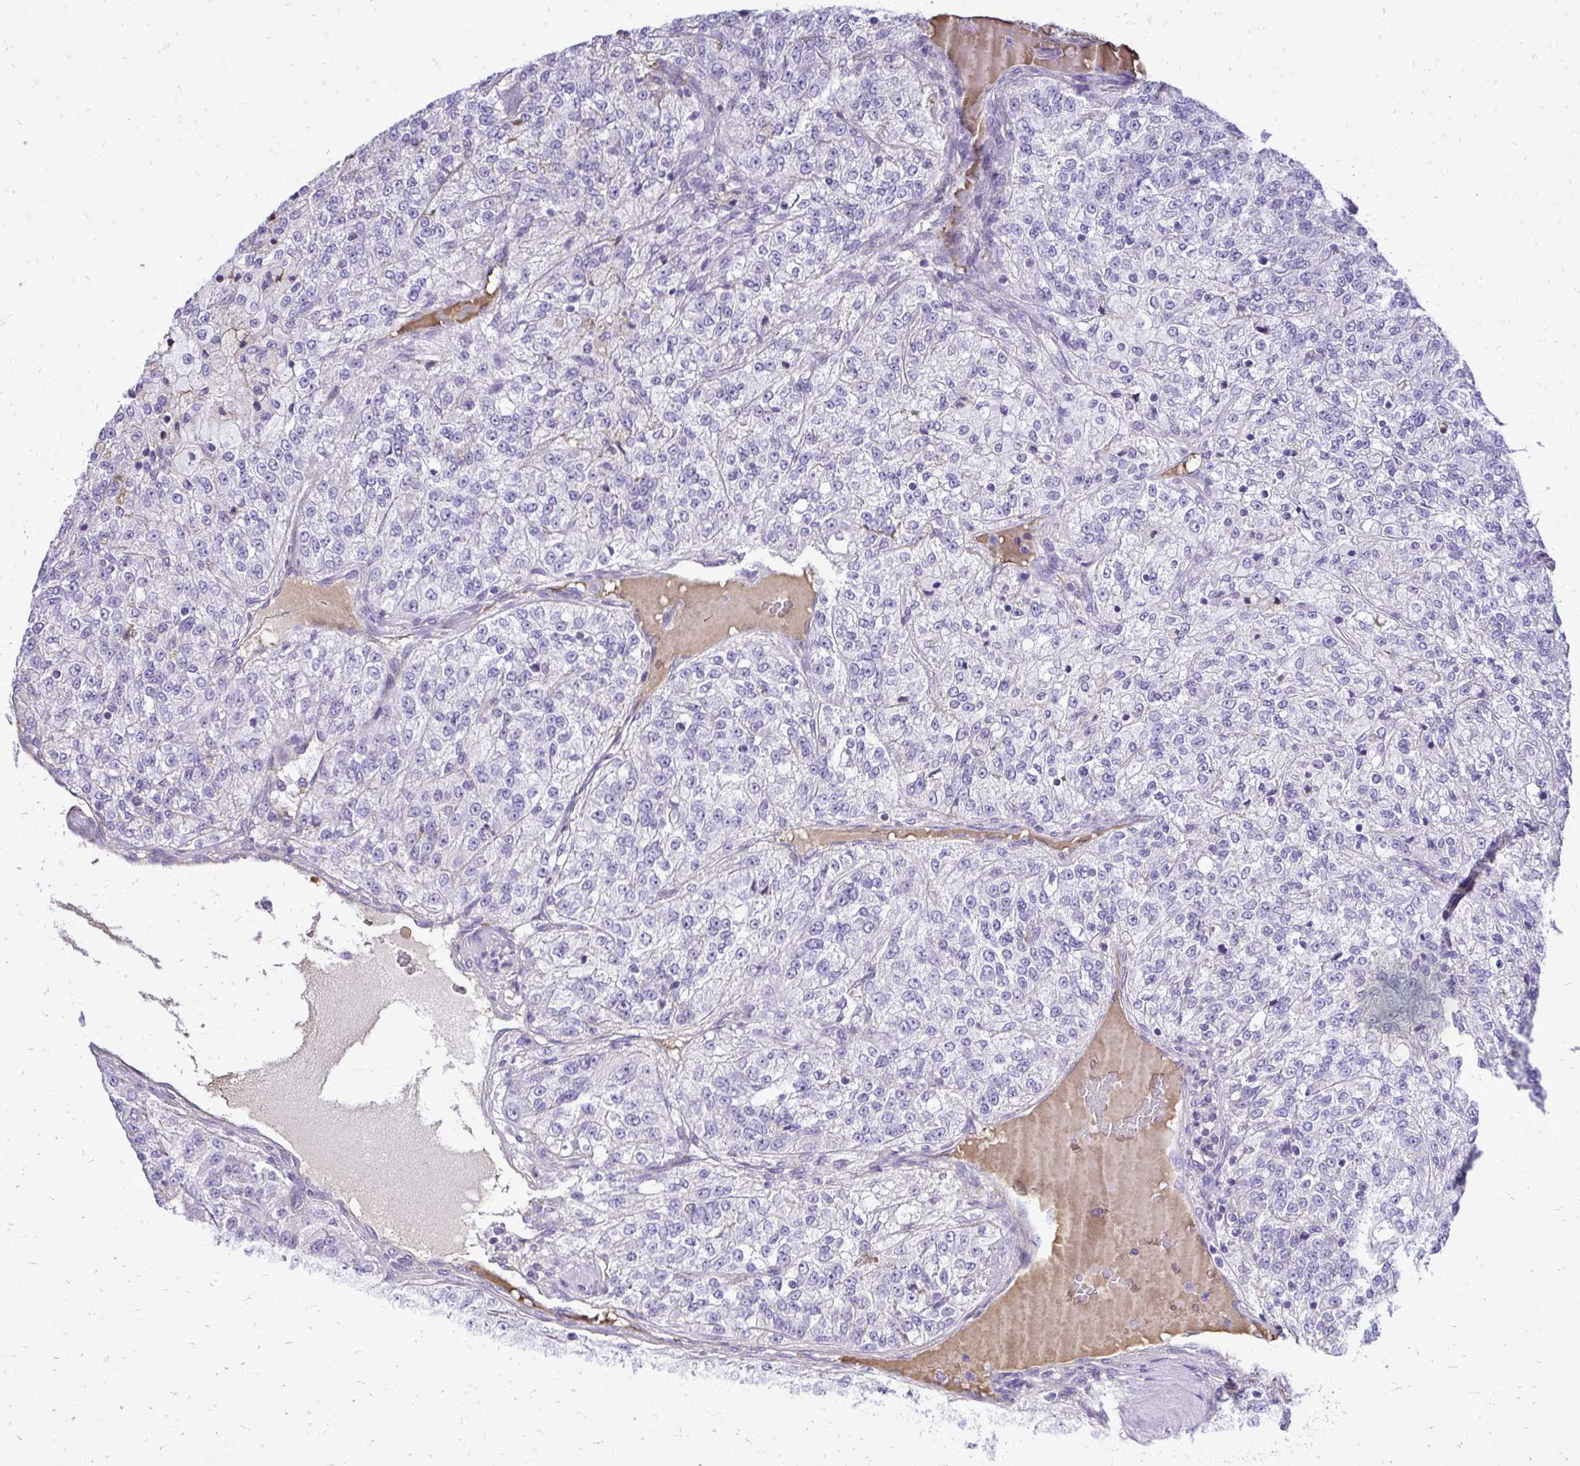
{"staining": {"intensity": "negative", "quantity": "none", "location": "none"}, "tissue": "renal cancer", "cell_type": "Tumor cells", "image_type": "cancer", "snomed": [{"axis": "morphology", "description": "Adenocarcinoma, NOS"}, {"axis": "topography", "description": "Kidney"}], "caption": "IHC of renal adenocarcinoma demonstrates no expression in tumor cells. (DAB immunohistochemistry visualized using brightfield microscopy, high magnification).", "gene": "RUNDC3B", "patient": {"sex": "female", "age": 63}}